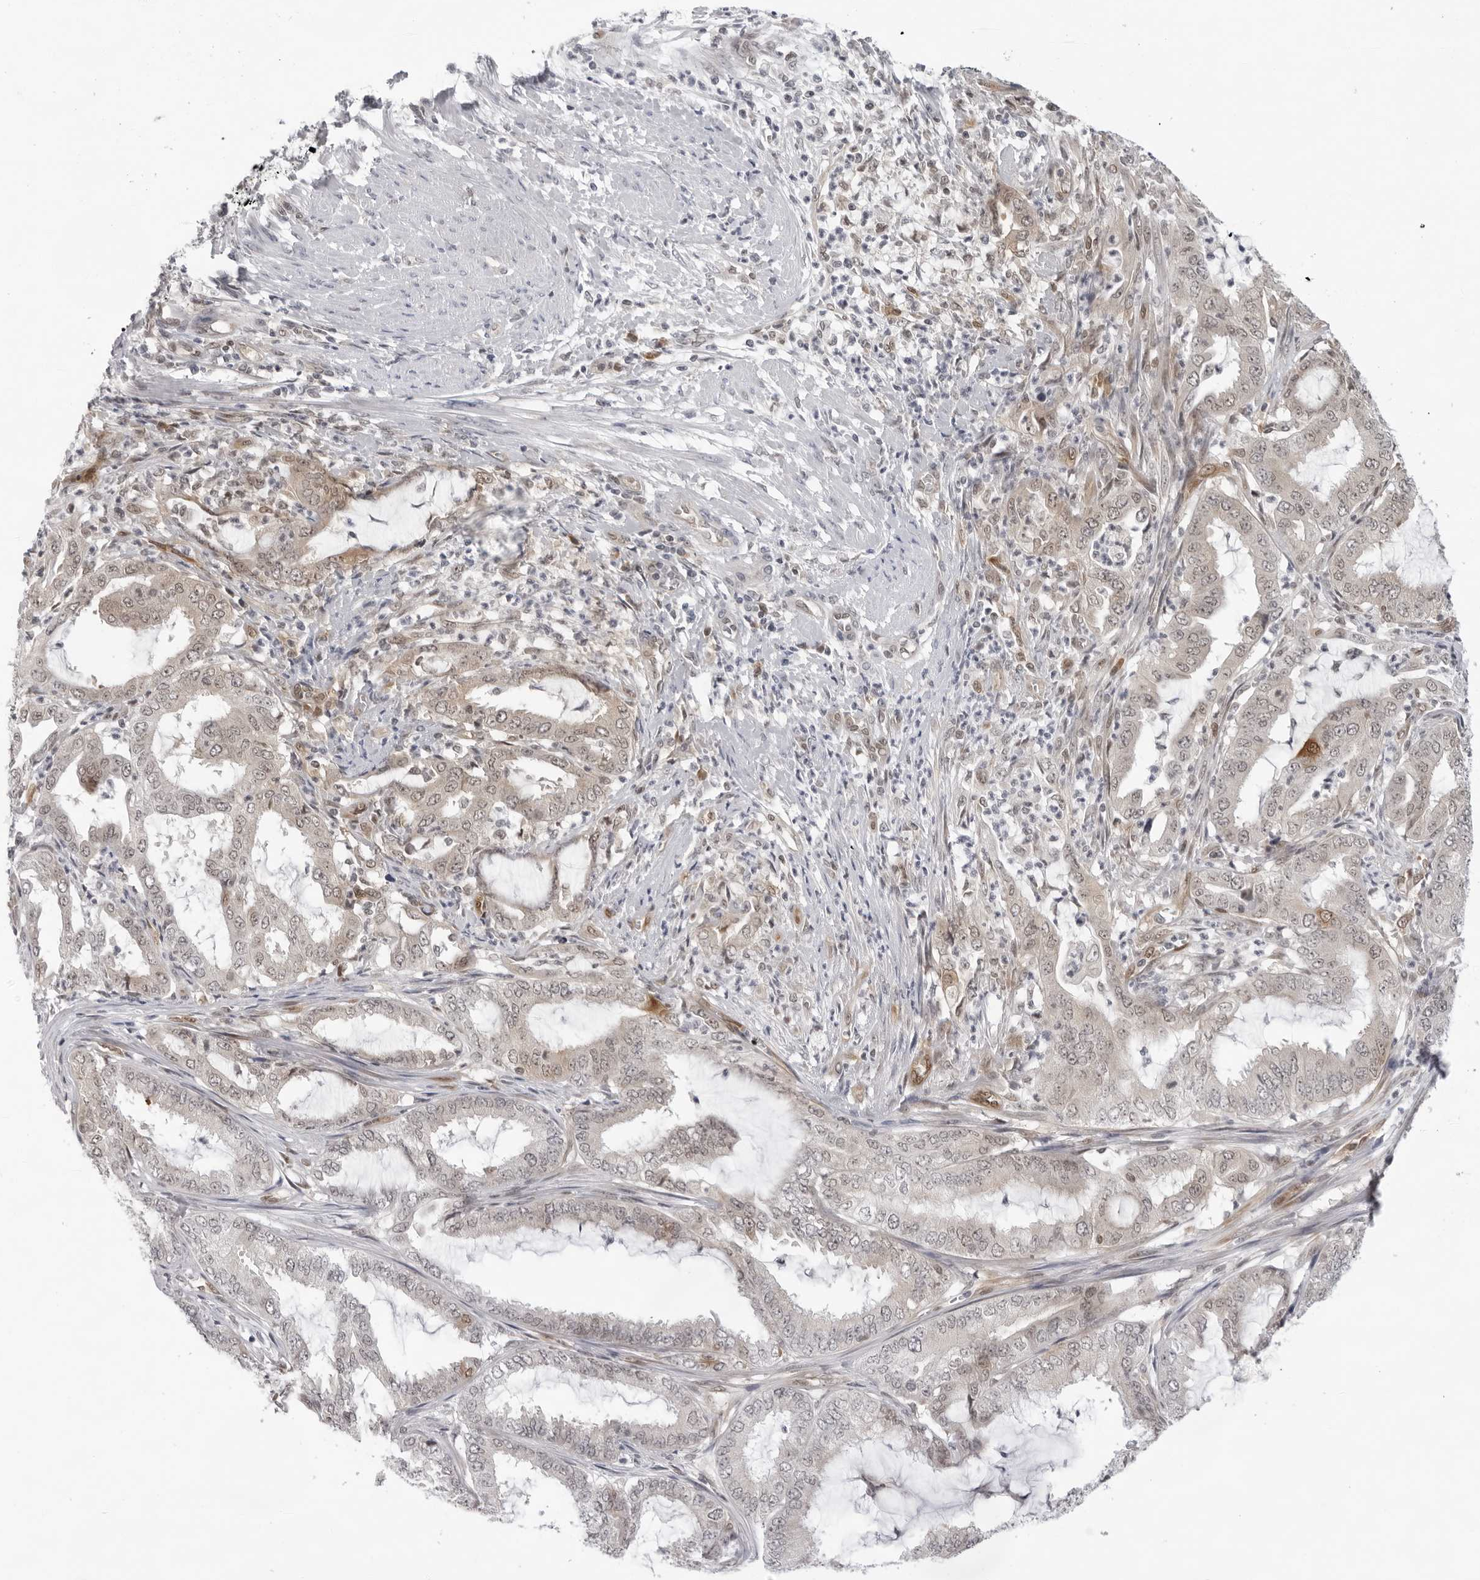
{"staining": {"intensity": "weak", "quantity": "<25%", "location": "cytoplasmic/membranous"}, "tissue": "endometrial cancer", "cell_type": "Tumor cells", "image_type": "cancer", "snomed": [{"axis": "morphology", "description": "Adenocarcinoma, NOS"}, {"axis": "topography", "description": "Endometrium"}], "caption": "This is an immunohistochemistry (IHC) micrograph of human endometrial cancer. There is no positivity in tumor cells.", "gene": "CASP7", "patient": {"sex": "female", "age": 51}}